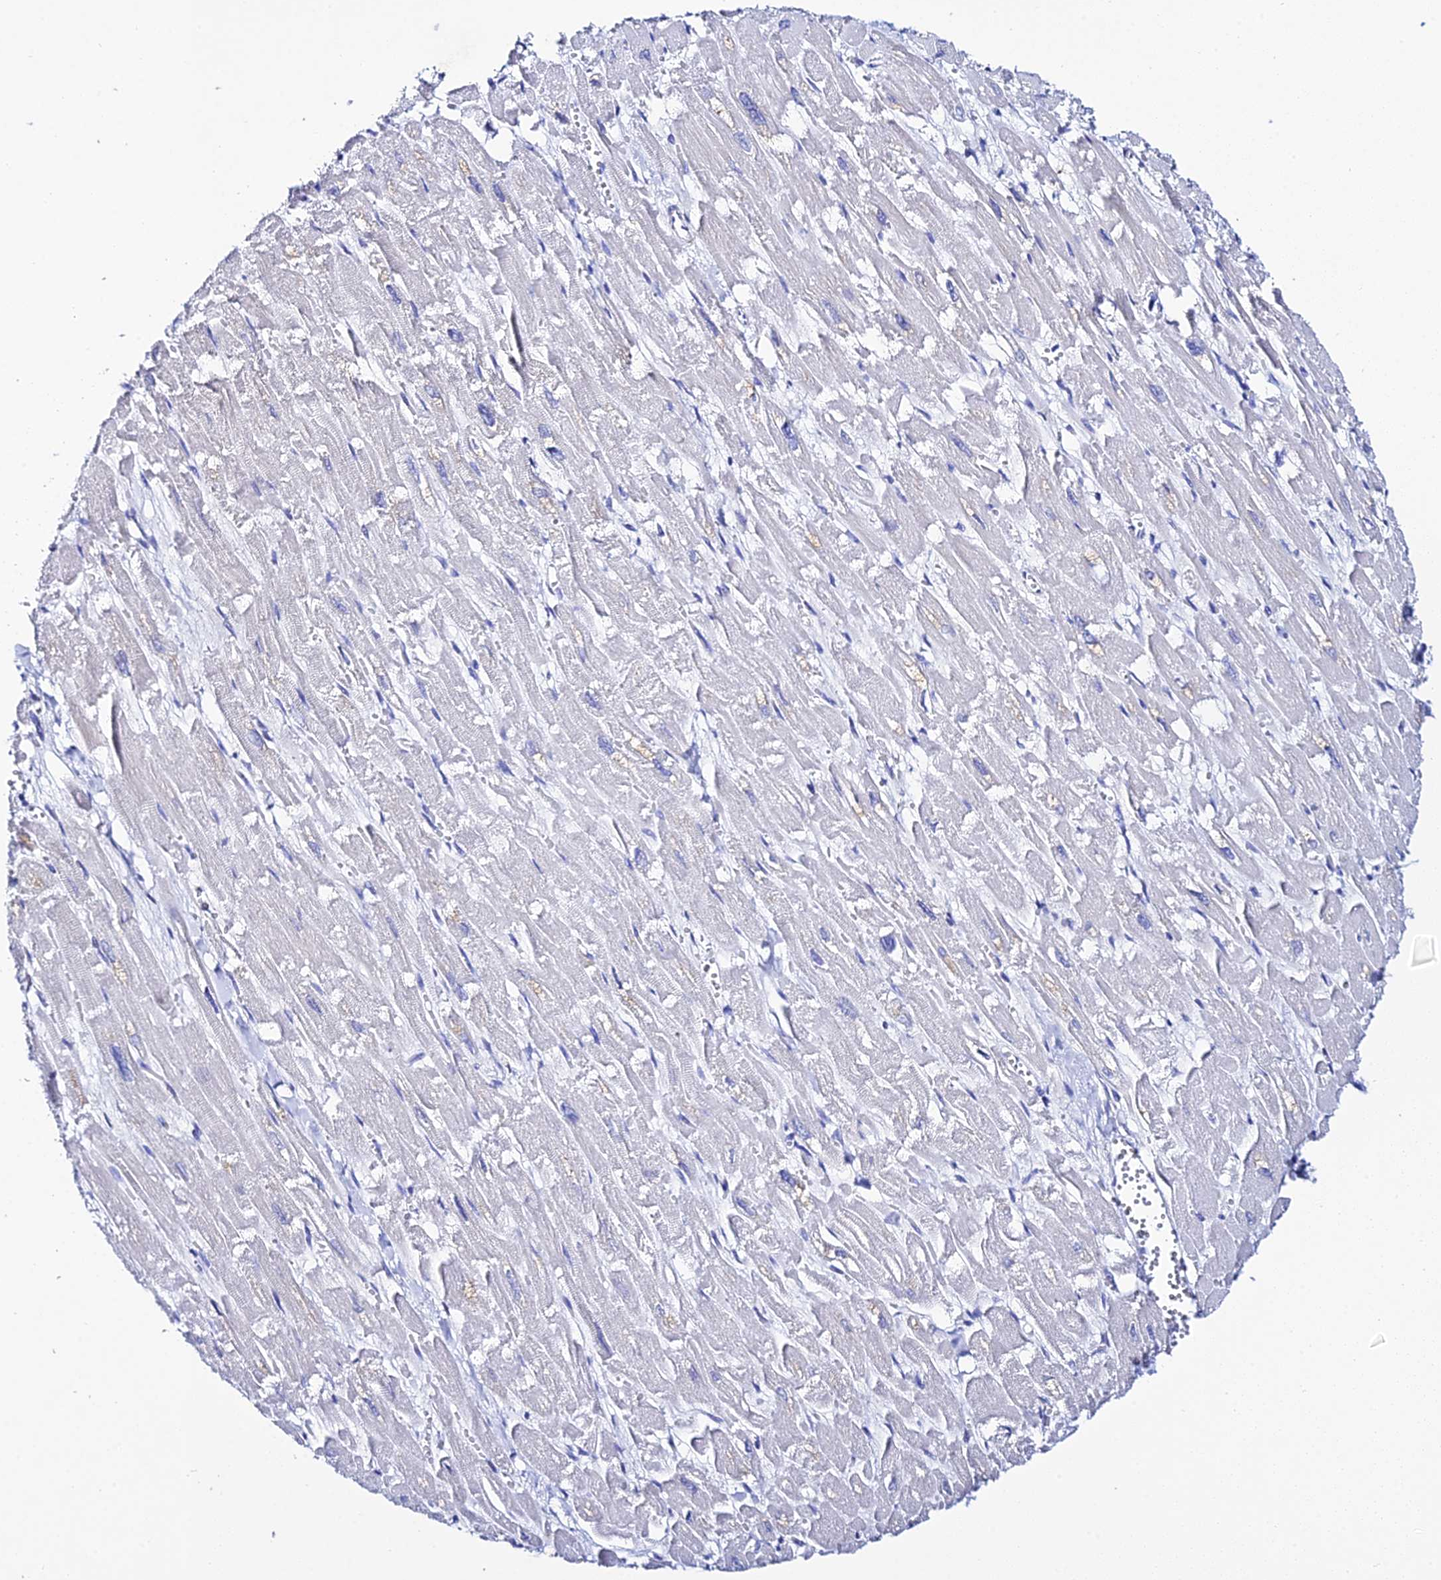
{"staining": {"intensity": "negative", "quantity": "none", "location": "none"}, "tissue": "heart muscle", "cell_type": "Cardiomyocytes", "image_type": "normal", "snomed": [{"axis": "morphology", "description": "Normal tissue, NOS"}, {"axis": "topography", "description": "Heart"}], "caption": "Heart muscle was stained to show a protein in brown. There is no significant expression in cardiomyocytes. The staining was performed using DAB to visualize the protein expression in brown, while the nuclei were stained in blue with hematoxylin (Magnification: 20x).", "gene": "POFUT2", "patient": {"sex": "male", "age": 54}}